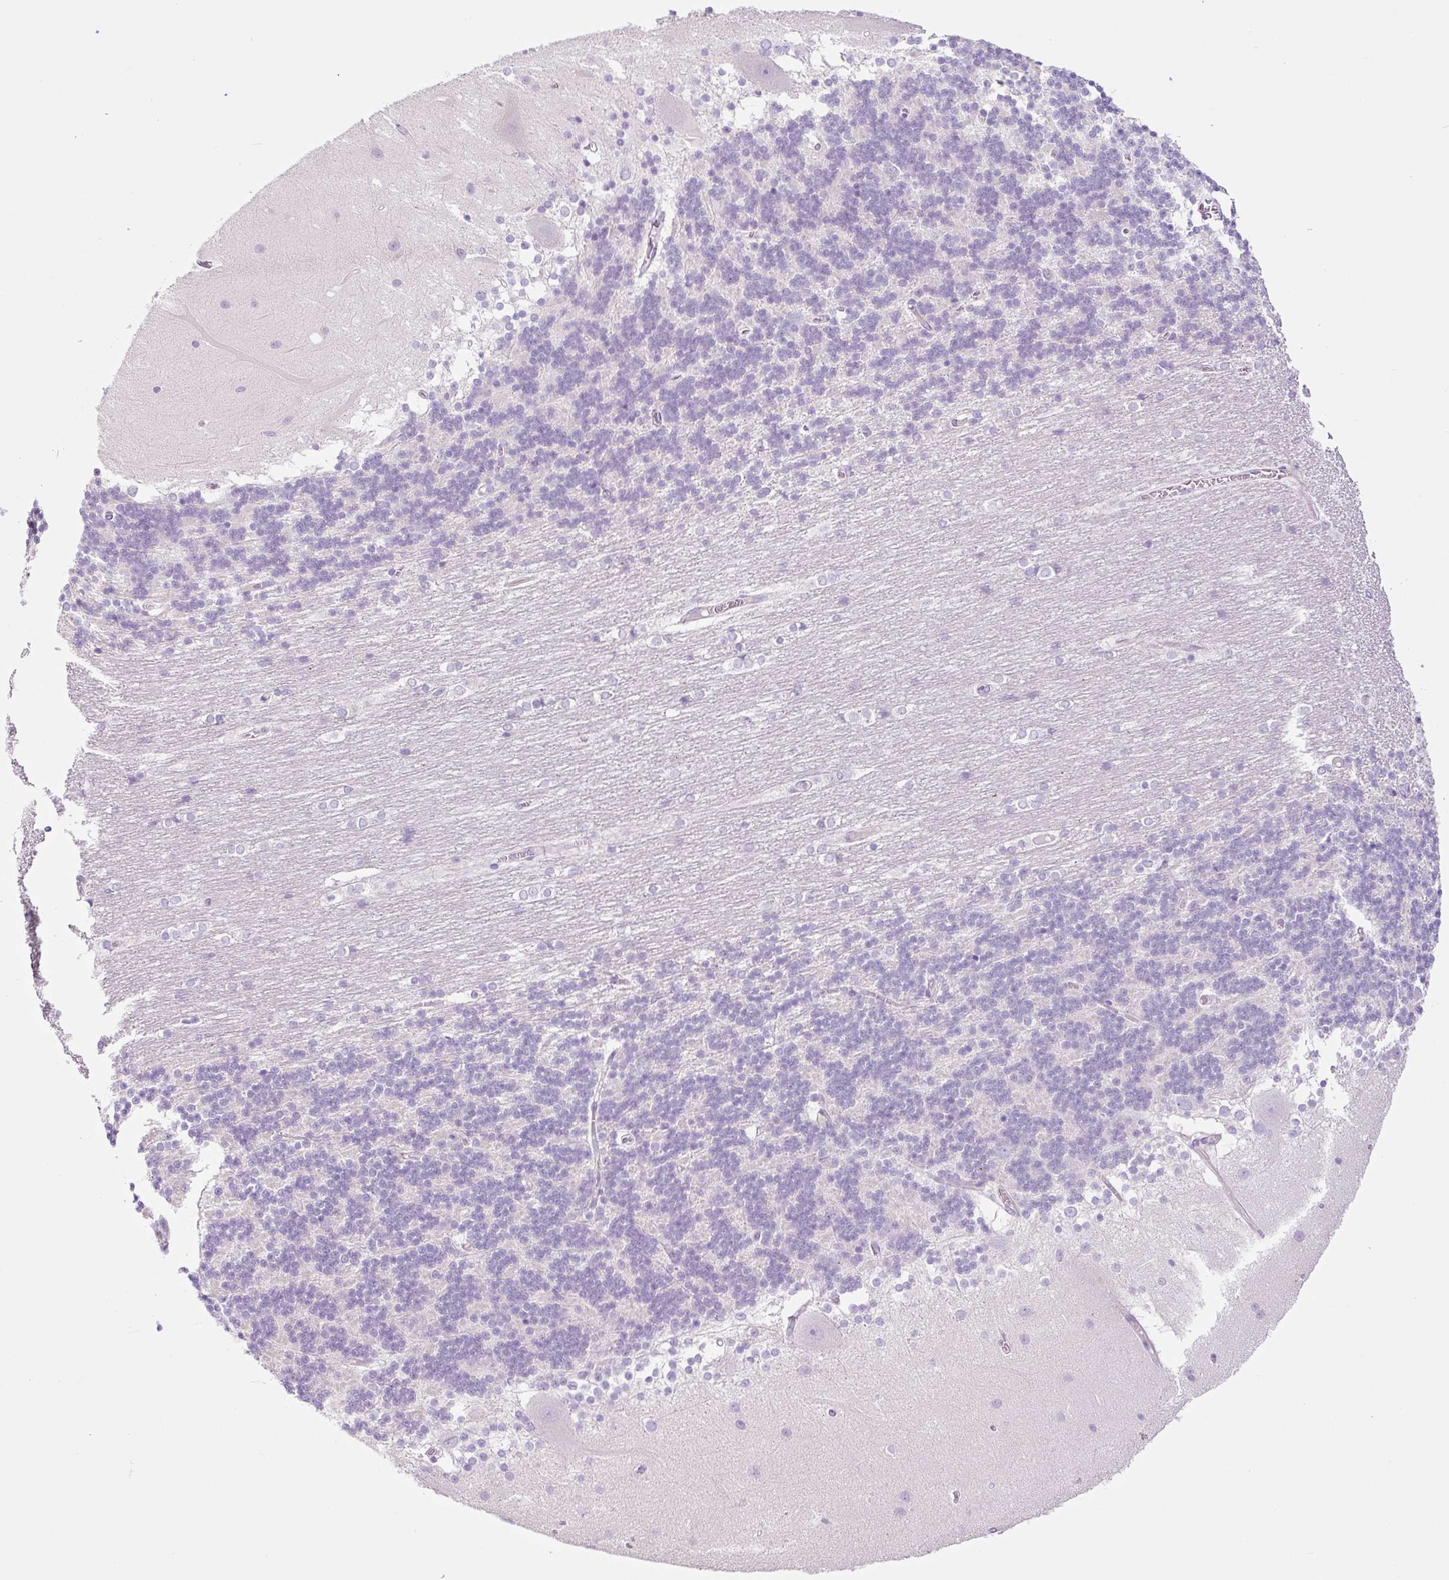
{"staining": {"intensity": "negative", "quantity": "none", "location": "none"}, "tissue": "cerebellum", "cell_type": "Cells in granular layer", "image_type": "normal", "snomed": [{"axis": "morphology", "description": "Normal tissue, NOS"}, {"axis": "topography", "description": "Cerebellum"}], "caption": "Immunohistochemical staining of unremarkable cerebellum shows no significant staining in cells in granular layer. (Brightfield microscopy of DAB (3,3'-diaminobenzidine) IHC at high magnification).", "gene": "RNF212B", "patient": {"sex": "female", "age": 54}}